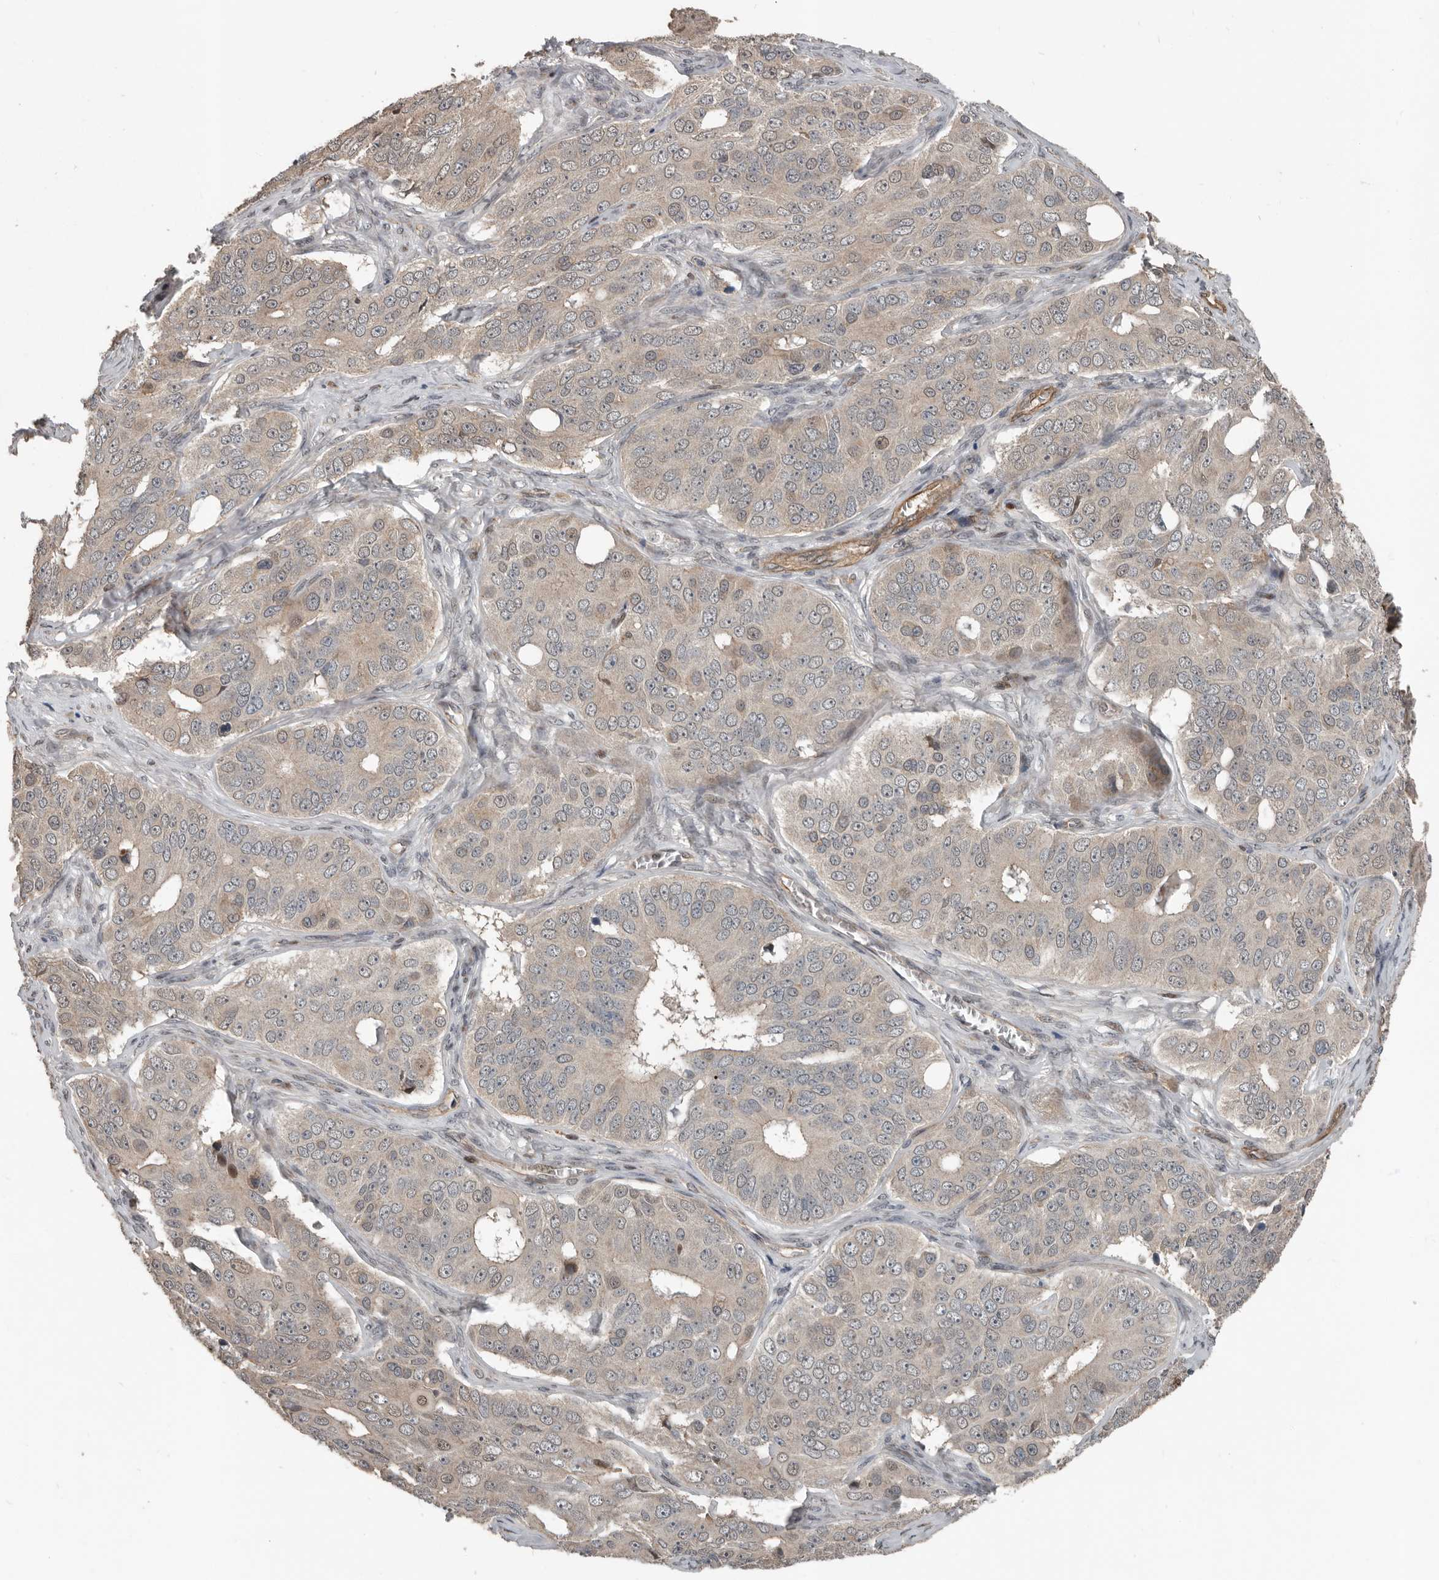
{"staining": {"intensity": "weak", "quantity": "25%-75%", "location": "cytoplasmic/membranous,nuclear"}, "tissue": "ovarian cancer", "cell_type": "Tumor cells", "image_type": "cancer", "snomed": [{"axis": "morphology", "description": "Carcinoma, endometroid"}, {"axis": "topography", "description": "Ovary"}], "caption": "Immunohistochemical staining of ovarian endometroid carcinoma exhibits low levels of weak cytoplasmic/membranous and nuclear protein positivity in approximately 25%-75% of tumor cells. The protein of interest is shown in brown color, while the nuclei are stained blue.", "gene": "YOD1", "patient": {"sex": "female", "age": 51}}